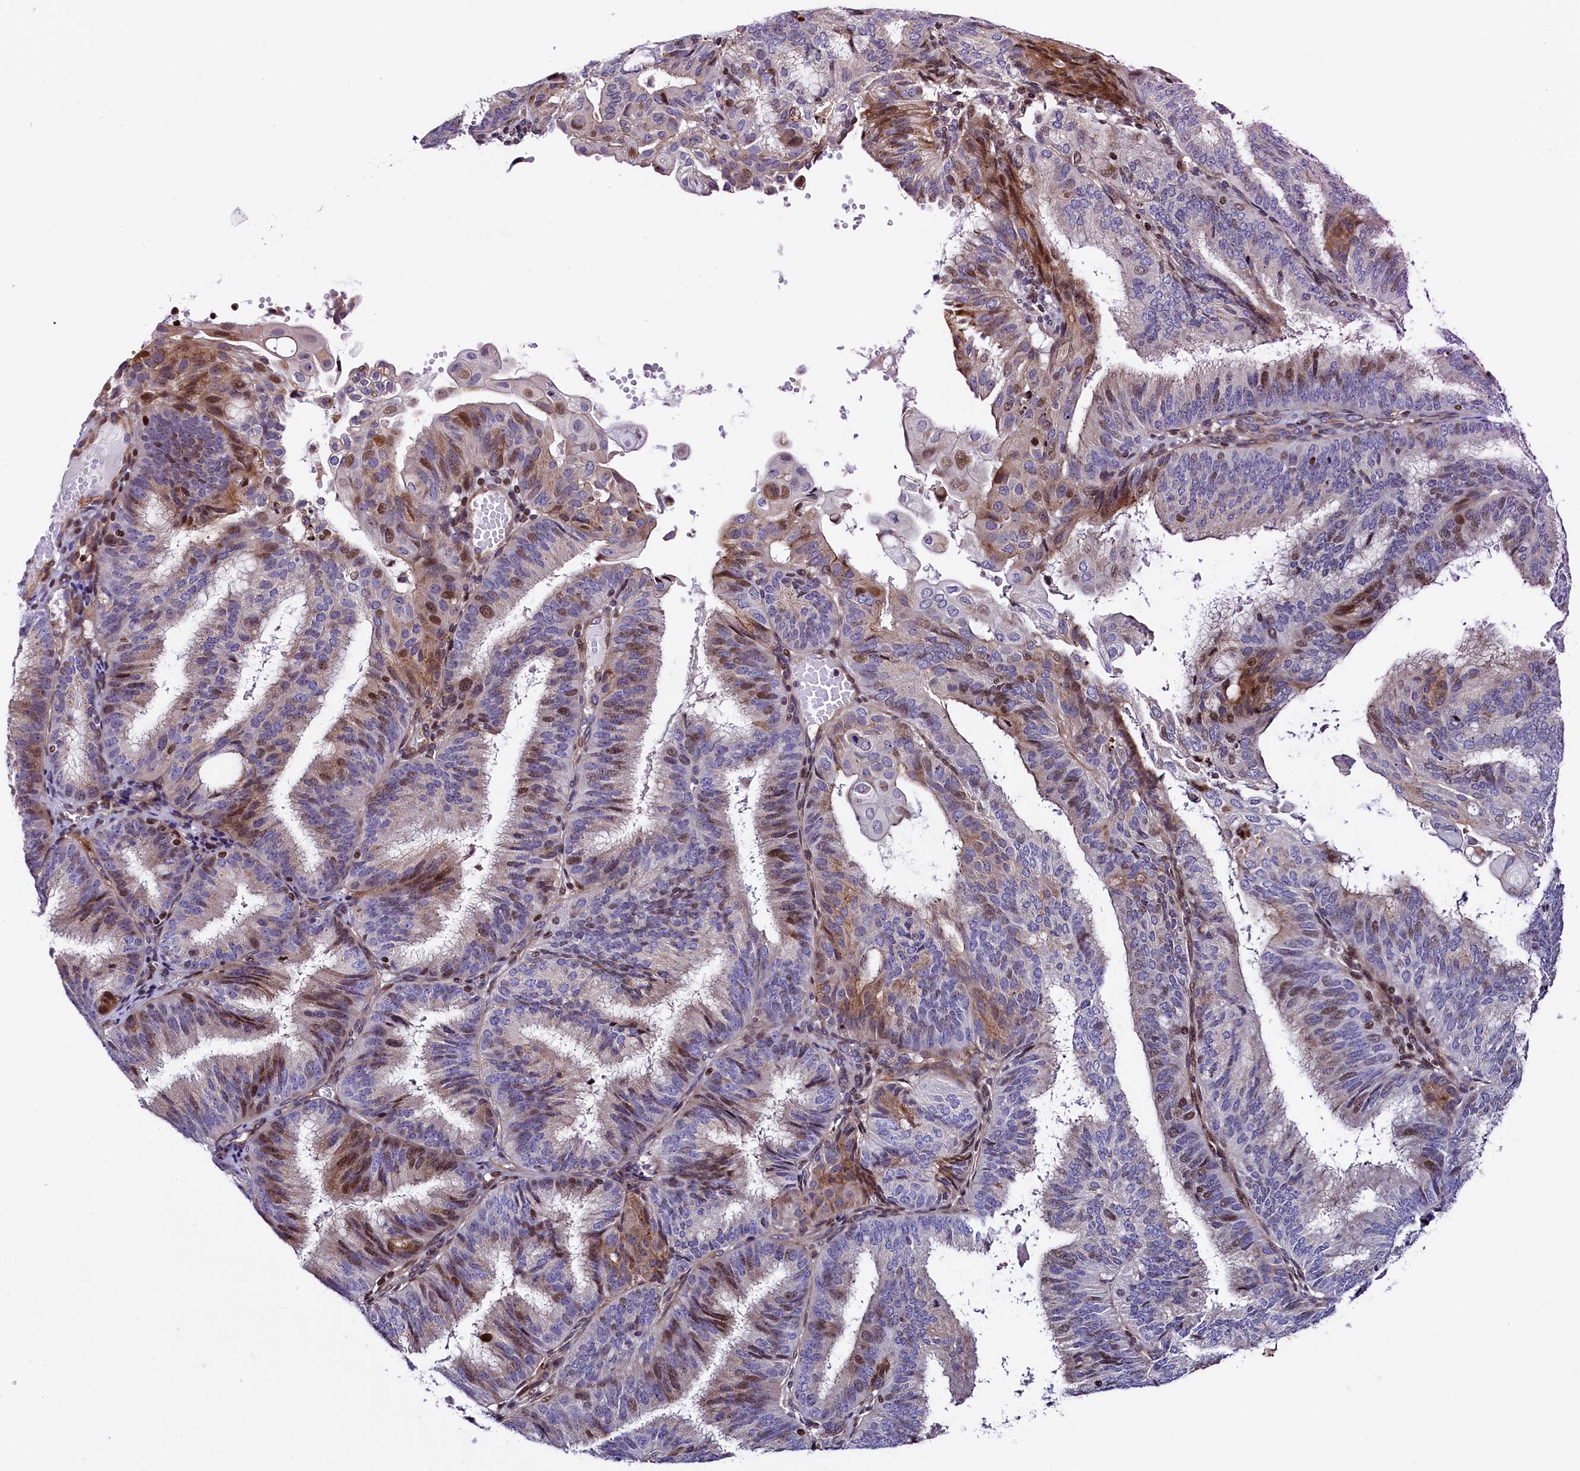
{"staining": {"intensity": "moderate", "quantity": "<25%", "location": "nuclear"}, "tissue": "endometrial cancer", "cell_type": "Tumor cells", "image_type": "cancer", "snomed": [{"axis": "morphology", "description": "Adenocarcinoma, NOS"}, {"axis": "topography", "description": "Endometrium"}], "caption": "An IHC image of neoplastic tissue is shown. Protein staining in brown shows moderate nuclear positivity in endometrial cancer (adenocarcinoma) within tumor cells. (DAB IHC with brightfield microscopy, high magnification).", "gene": "TGDS", "patient": {"sex": "female", "age": 49}}